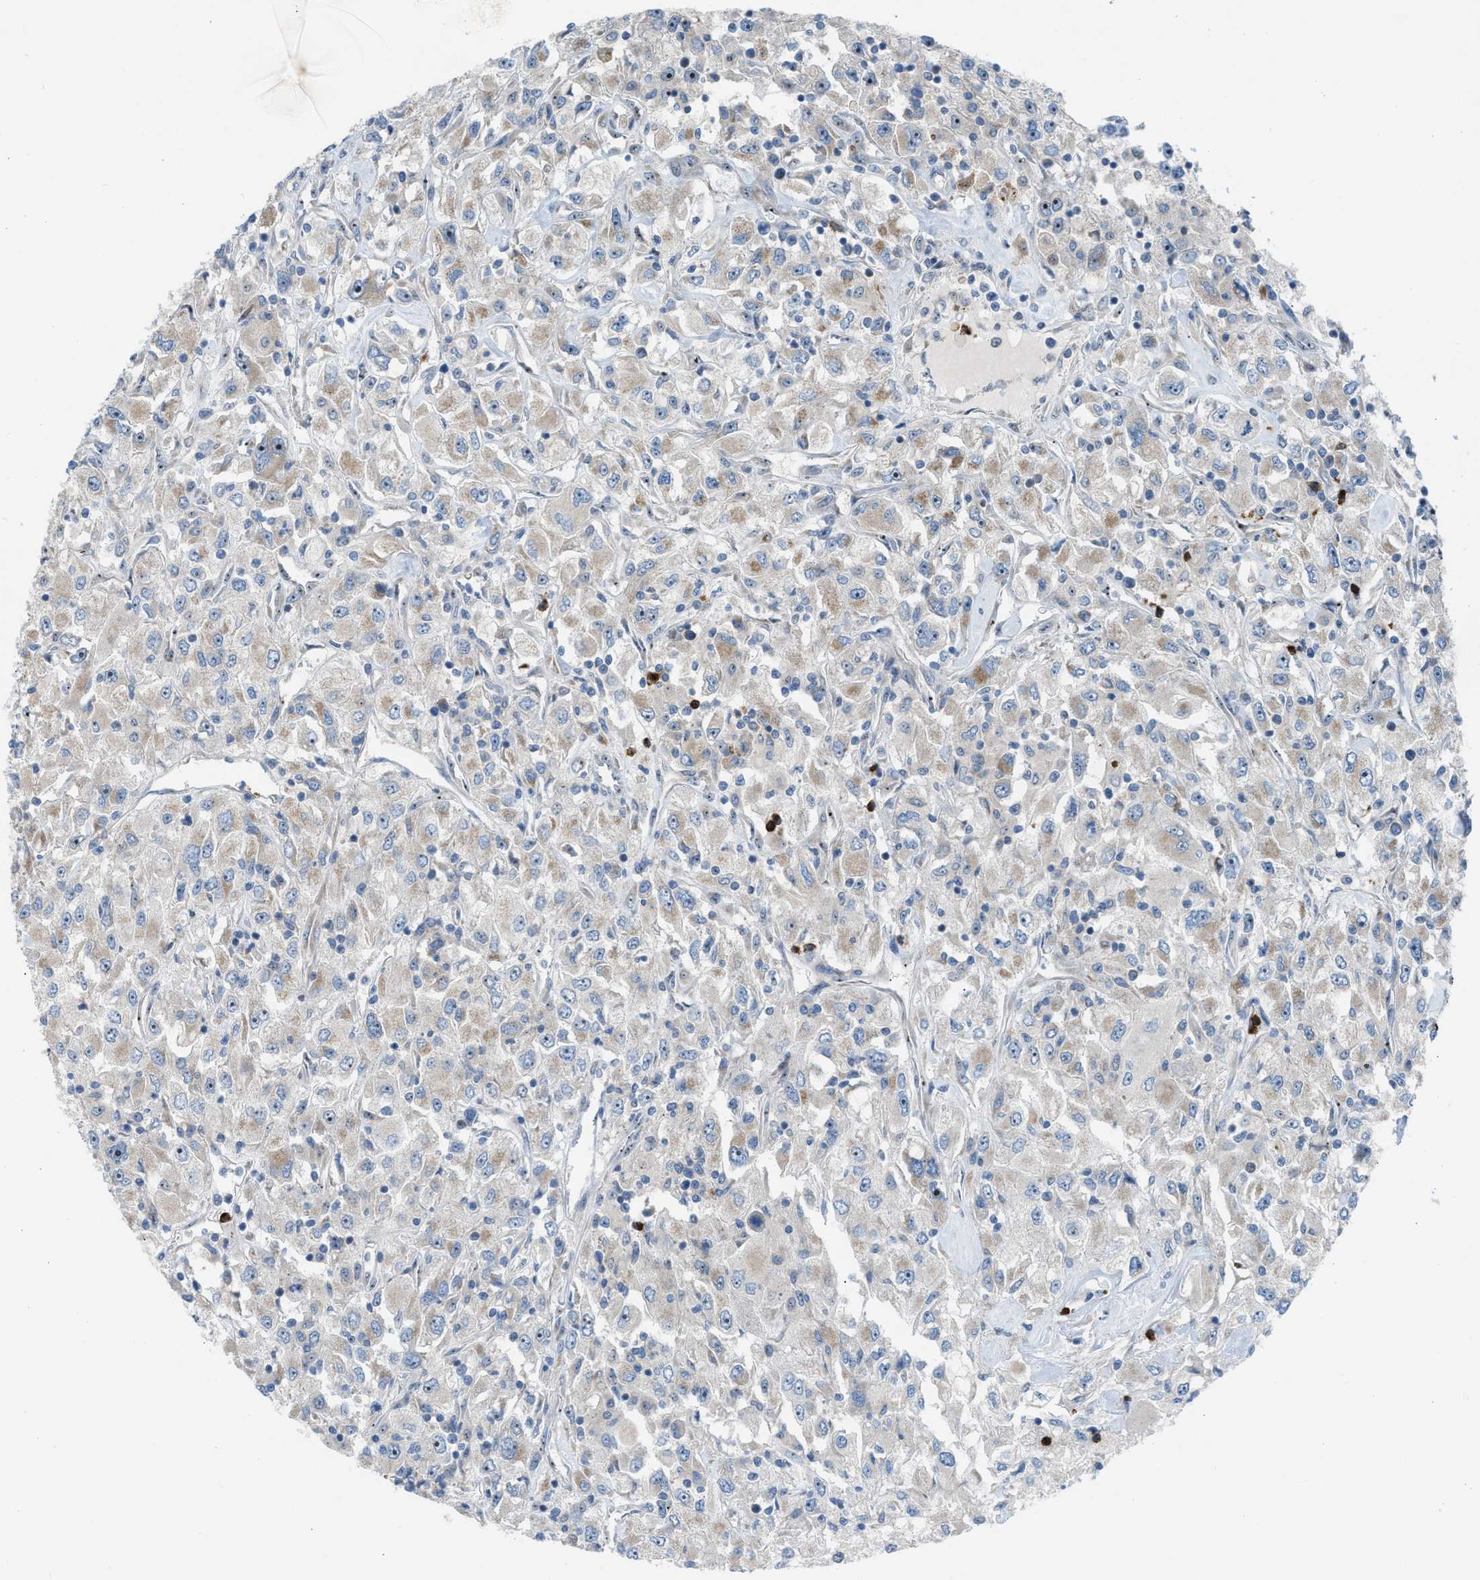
{"staining": {"intensity": "moderate", "quantity": "<25%", "location": "cytoplasmic/membranous,nuclear"}, "tissue": "renal cancer", "cell_type": "Tumor cells", "image_type": "cancer", "snomed": [{"axis": "morphology", "description": "Adenocarcinoma, NOS"}, {"axis": "topography", "description": "Kidney"}], "caption": "Immunohistochemical staining of human renal cancer displays low levels of moderate cytoplasmic/membranous and nuclear protein positivity in approximately <25% of tumor cells.", "gene": "TPH1", "patient": {"sex": "female", "age": 52}}